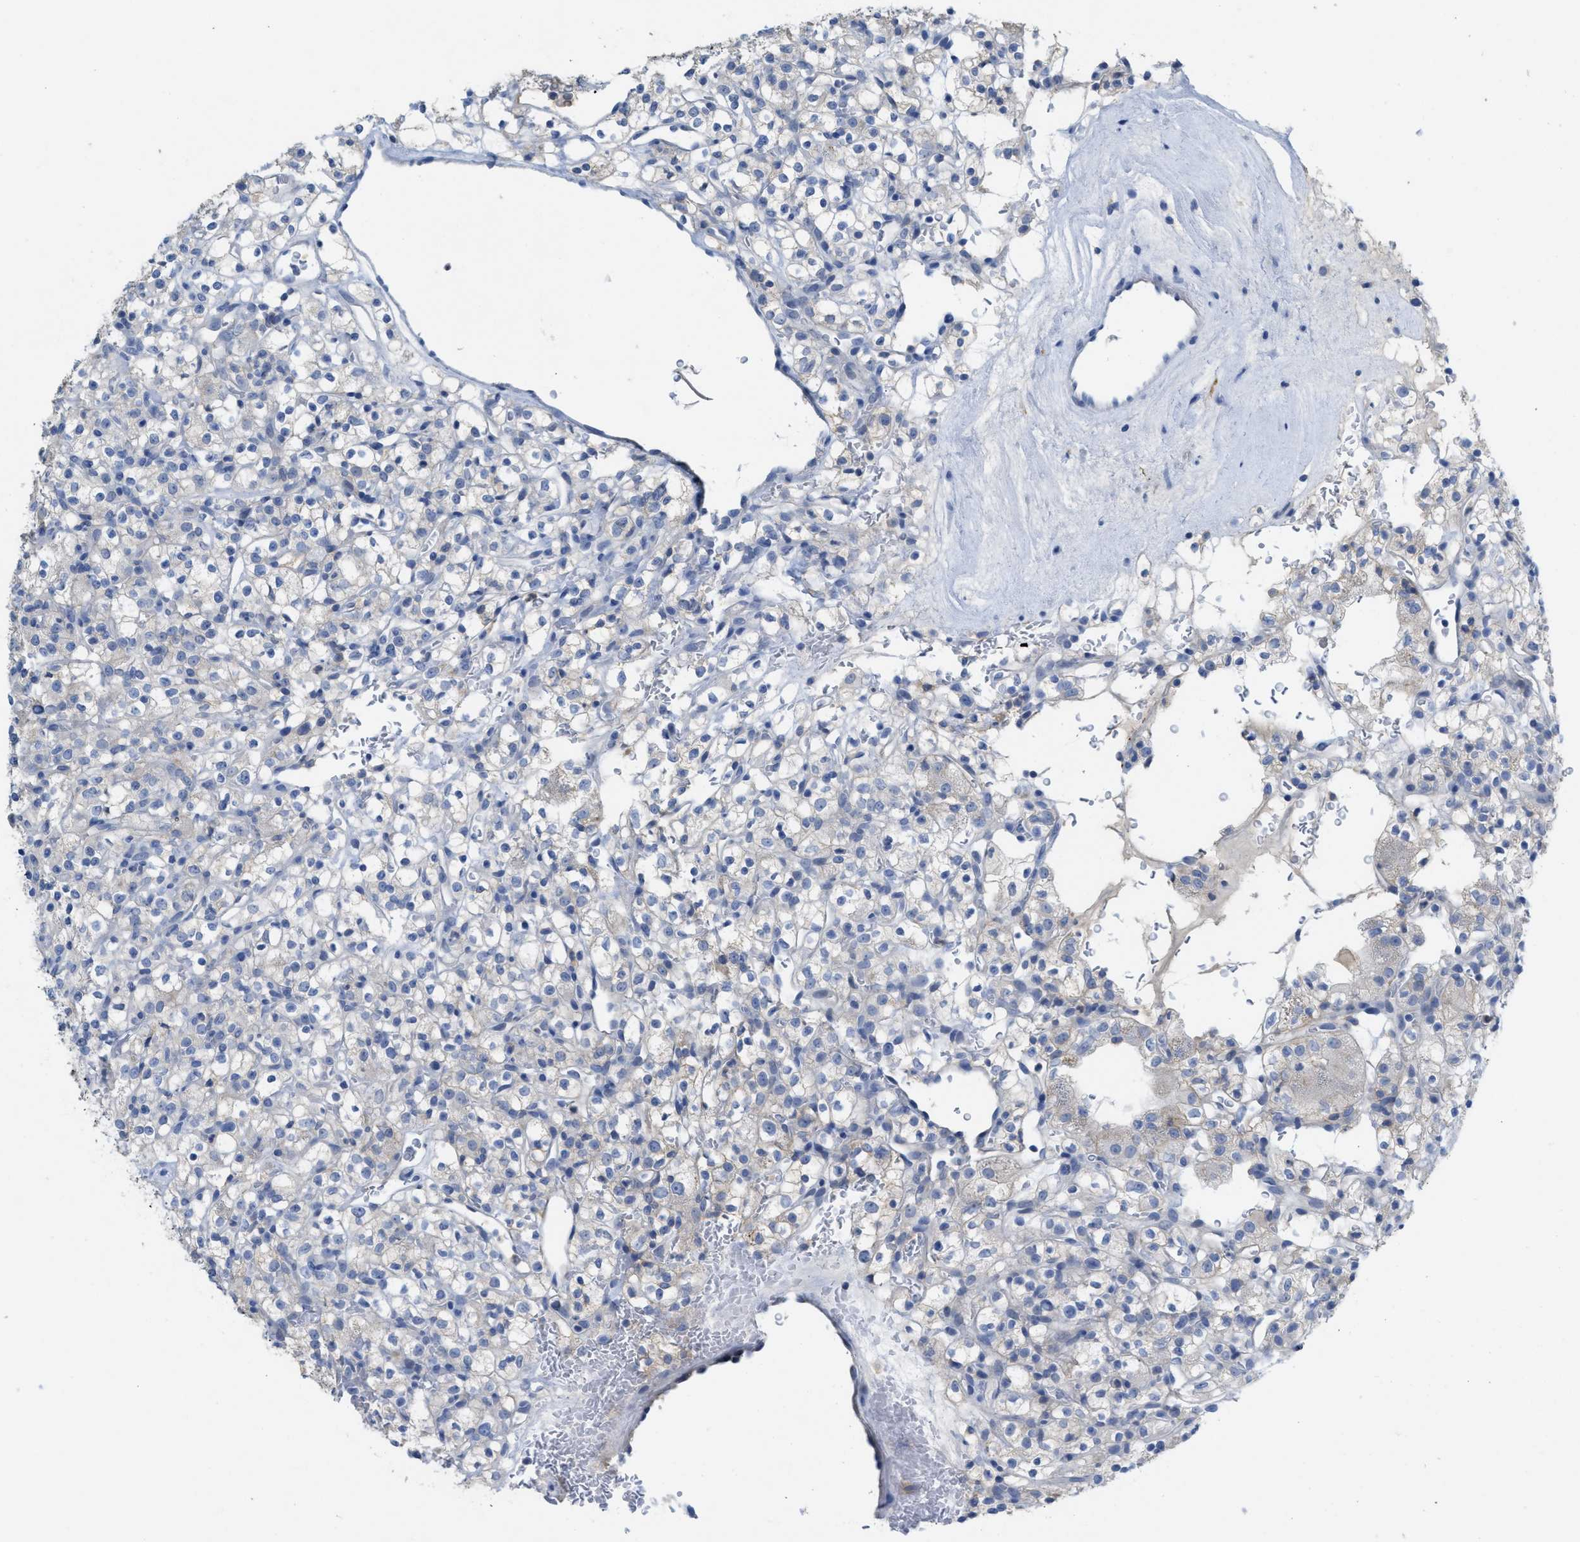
{"staining": {"intensity": "negative", "quantity": "none", "location": "none"}, "tissue": "renal cancer", "cell_type": "Tumor cells", "image_type": "cancer", "snomed": [{"axis": "morphology", "description": "Normal tissue, NOS"}, {"axis": "morphology", "description": "Adenocarcinoma, NOS"}, {"axis": "topography", "description": "Kidney"}], "caption": "A histopathology image of human renal cancer is negative for staining in tumor cells.", "gene": "CNNM4", "patient": {"sex": "female", "age": 72}}